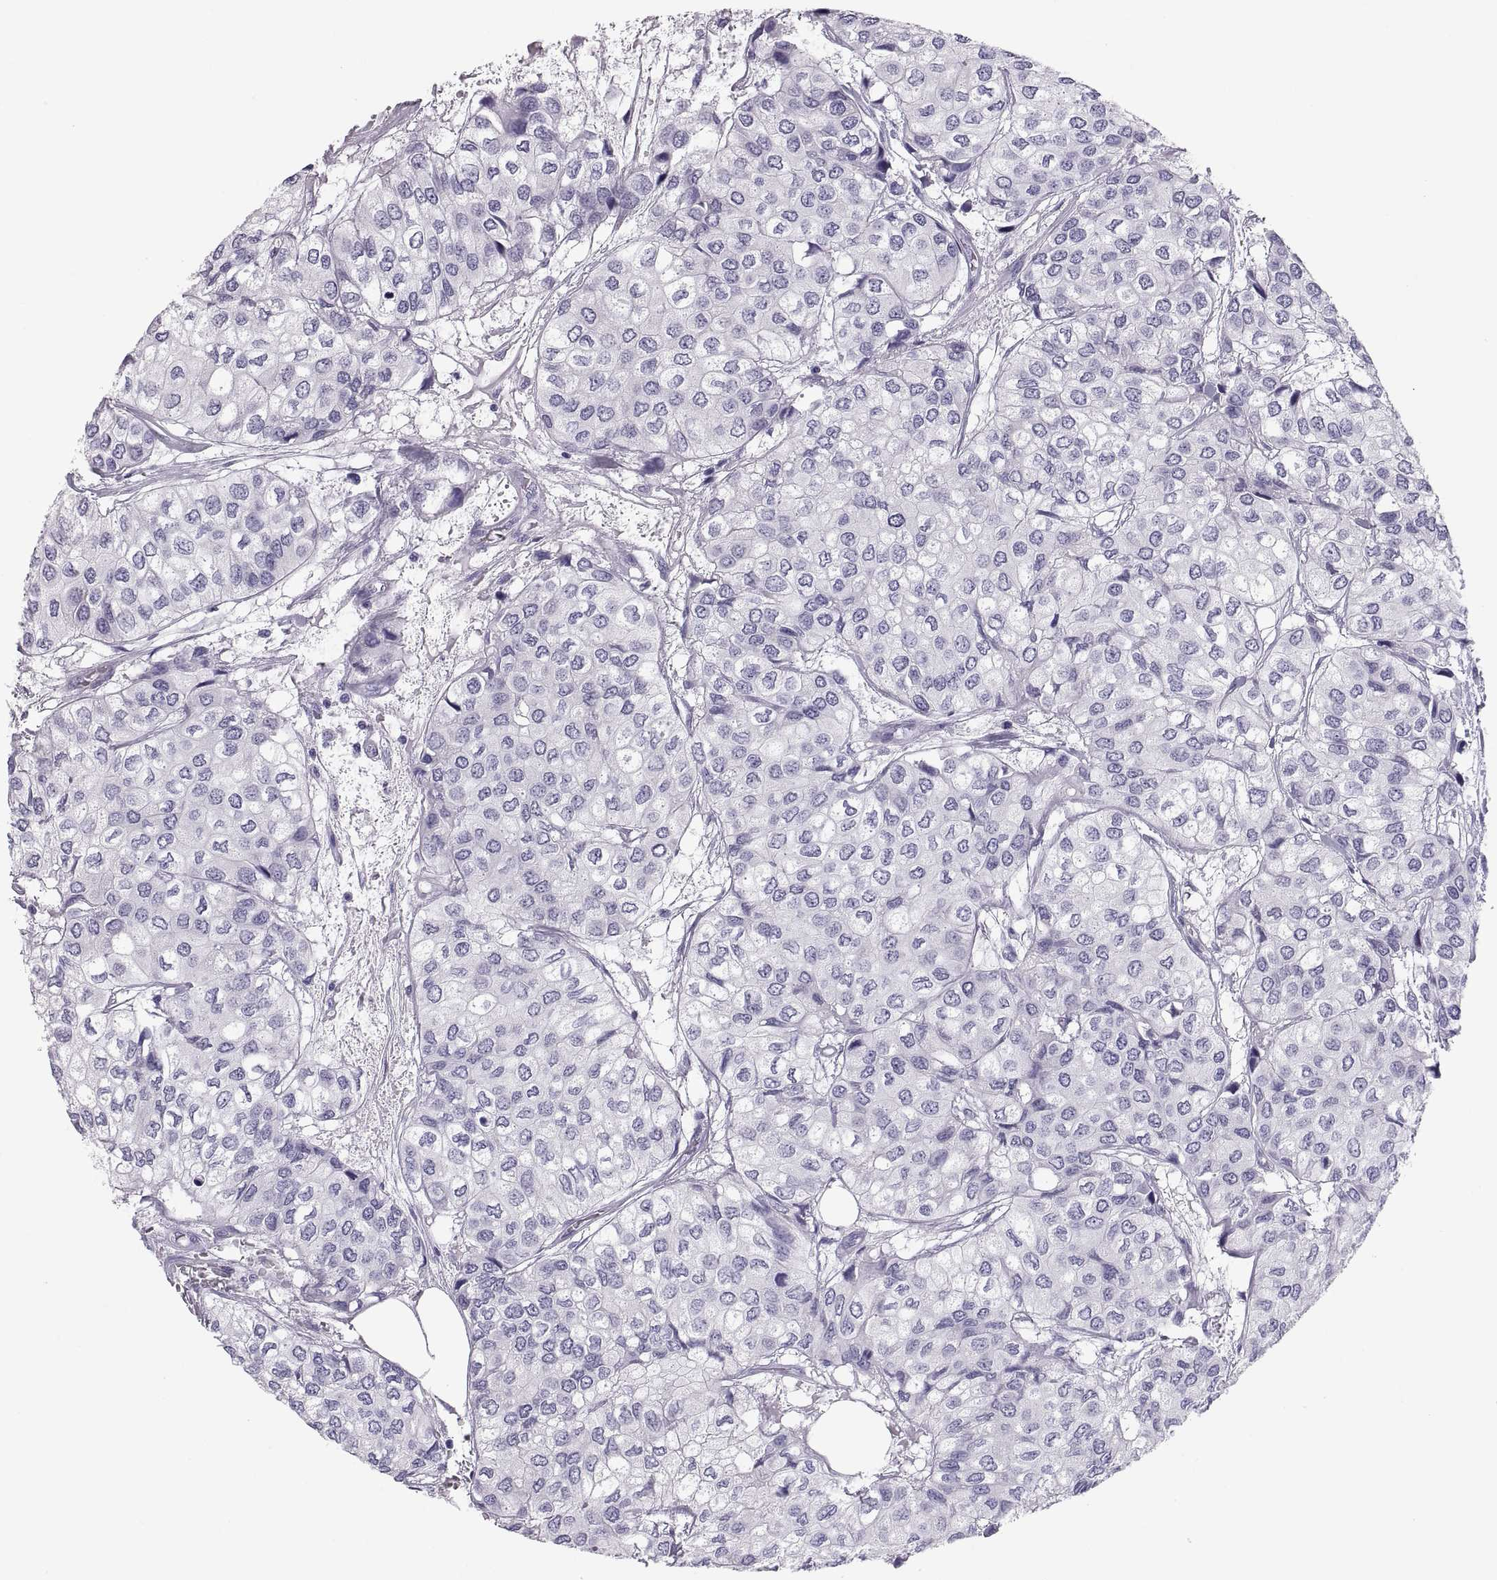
{"staining": {"intensity": "negative", "quantity": "none", "location": "none"}, "tissue": "urothelial cancer", "cell_type": "Tumor cells", "image_type": "cancer", "snomed": [{"axis": "morphology", "description": "Urothelial carcinoma, High grade"}, {"axis": "topography", "description": "Urinary bladder"}], "caption": "Urothelial cancer was stained to show a protein in brown. There is no significant expression in tumor cells.", "gene": "PAX2", "patient": {"sex": "male", "age": 73}}